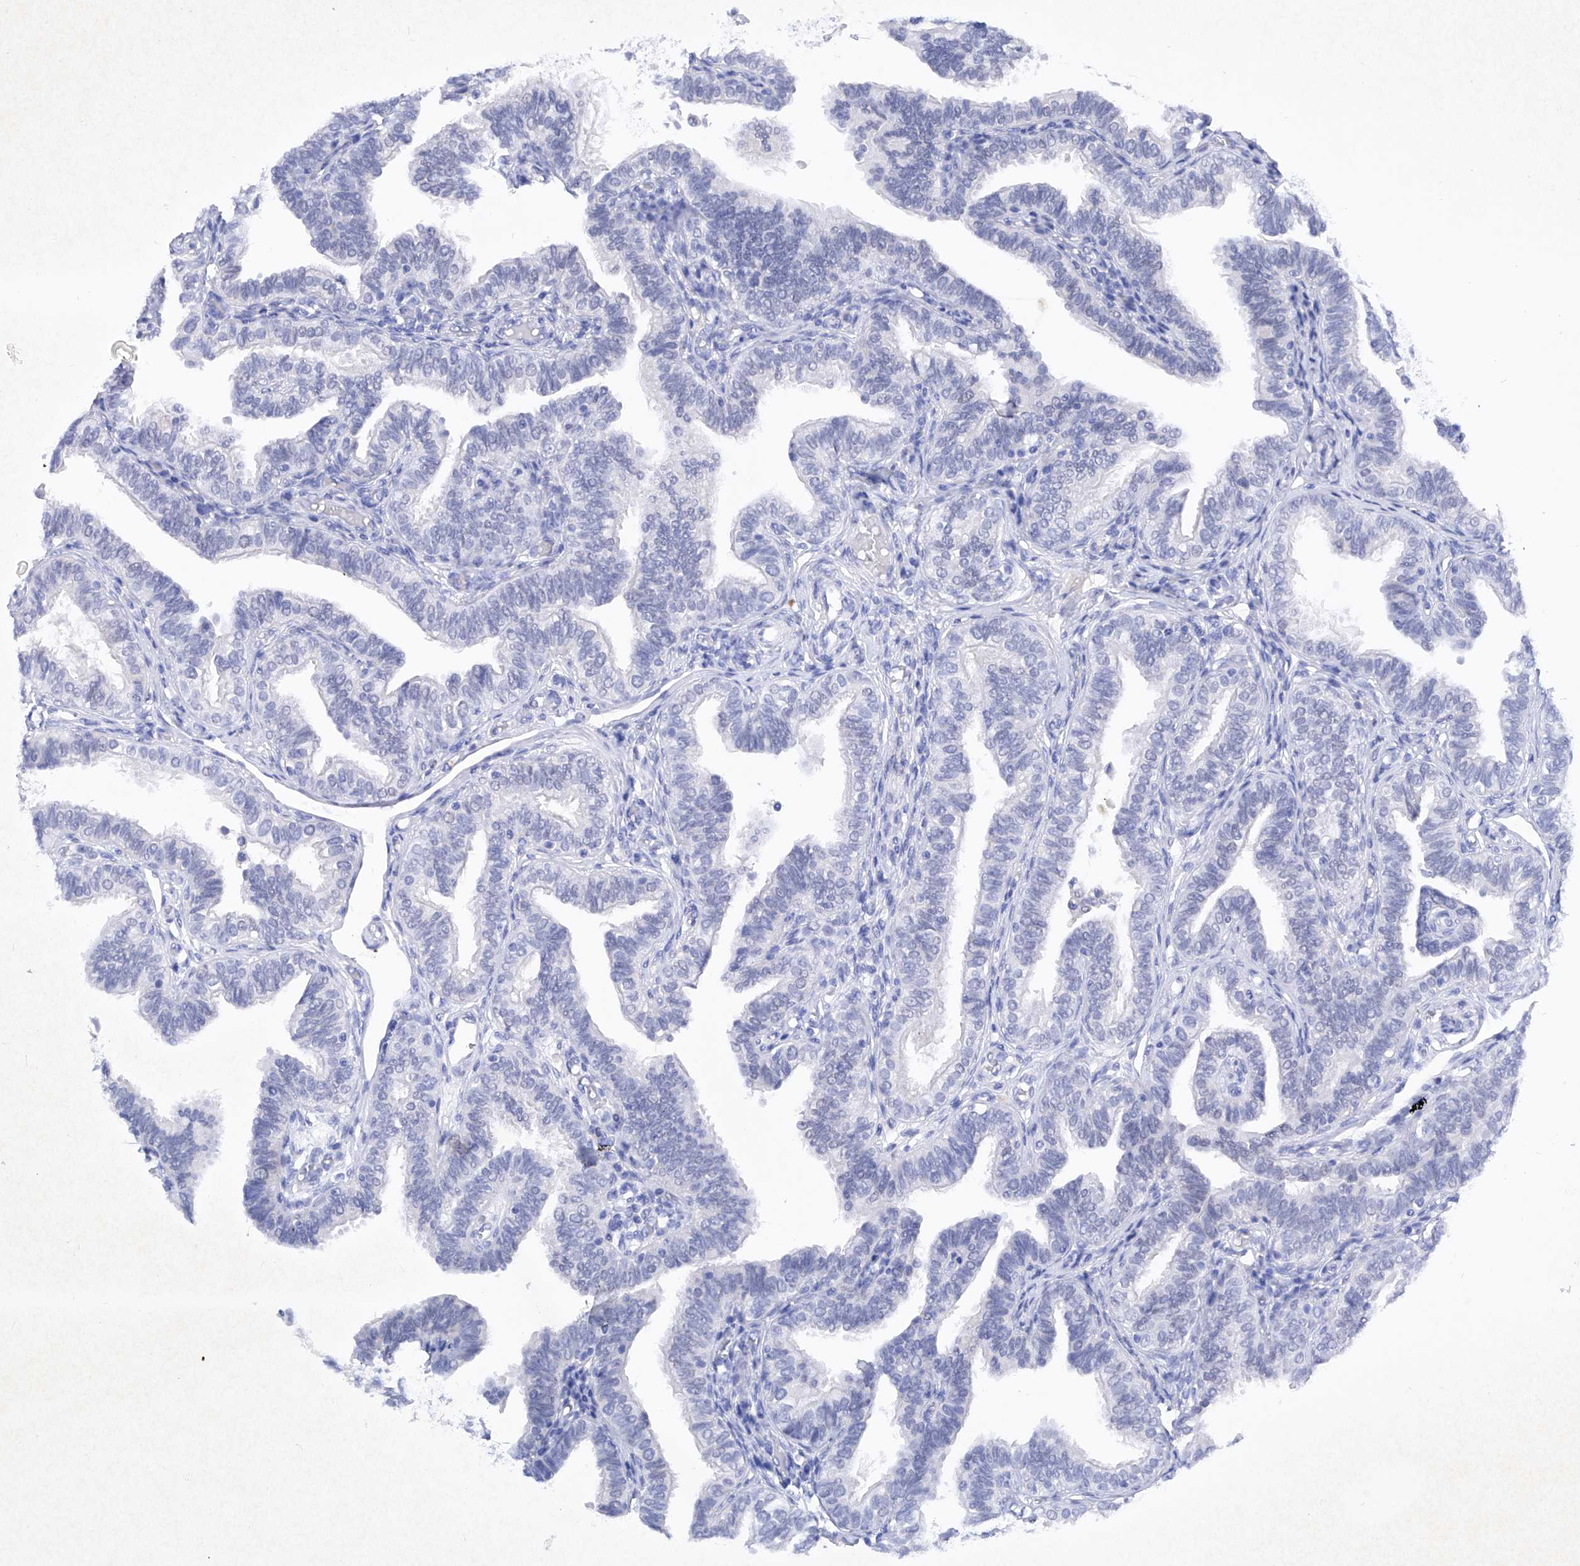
{"staining": {"intensity": "negative", "quantity": "none", "location": "none"}, "tissue": "fallopian tube", "cell_type": "Glandular cells", "image_type": "normal", "snomed": [{"axis": "morphology", "description": "Normal tissue, NOS"}, {"axis": "topography", "description": "Fallopian tube"}], "caption": "High power microscopy photomicrograph of an immunohistochemistry histopathology image of benign fallopian tube, revealing no significant positivity in glandular cells. (Immunohistochemistry (ihc), brightfield microscopy, high magnification).", "gene": "BARX2", "patient": {"sex": "female", "age": 39}}